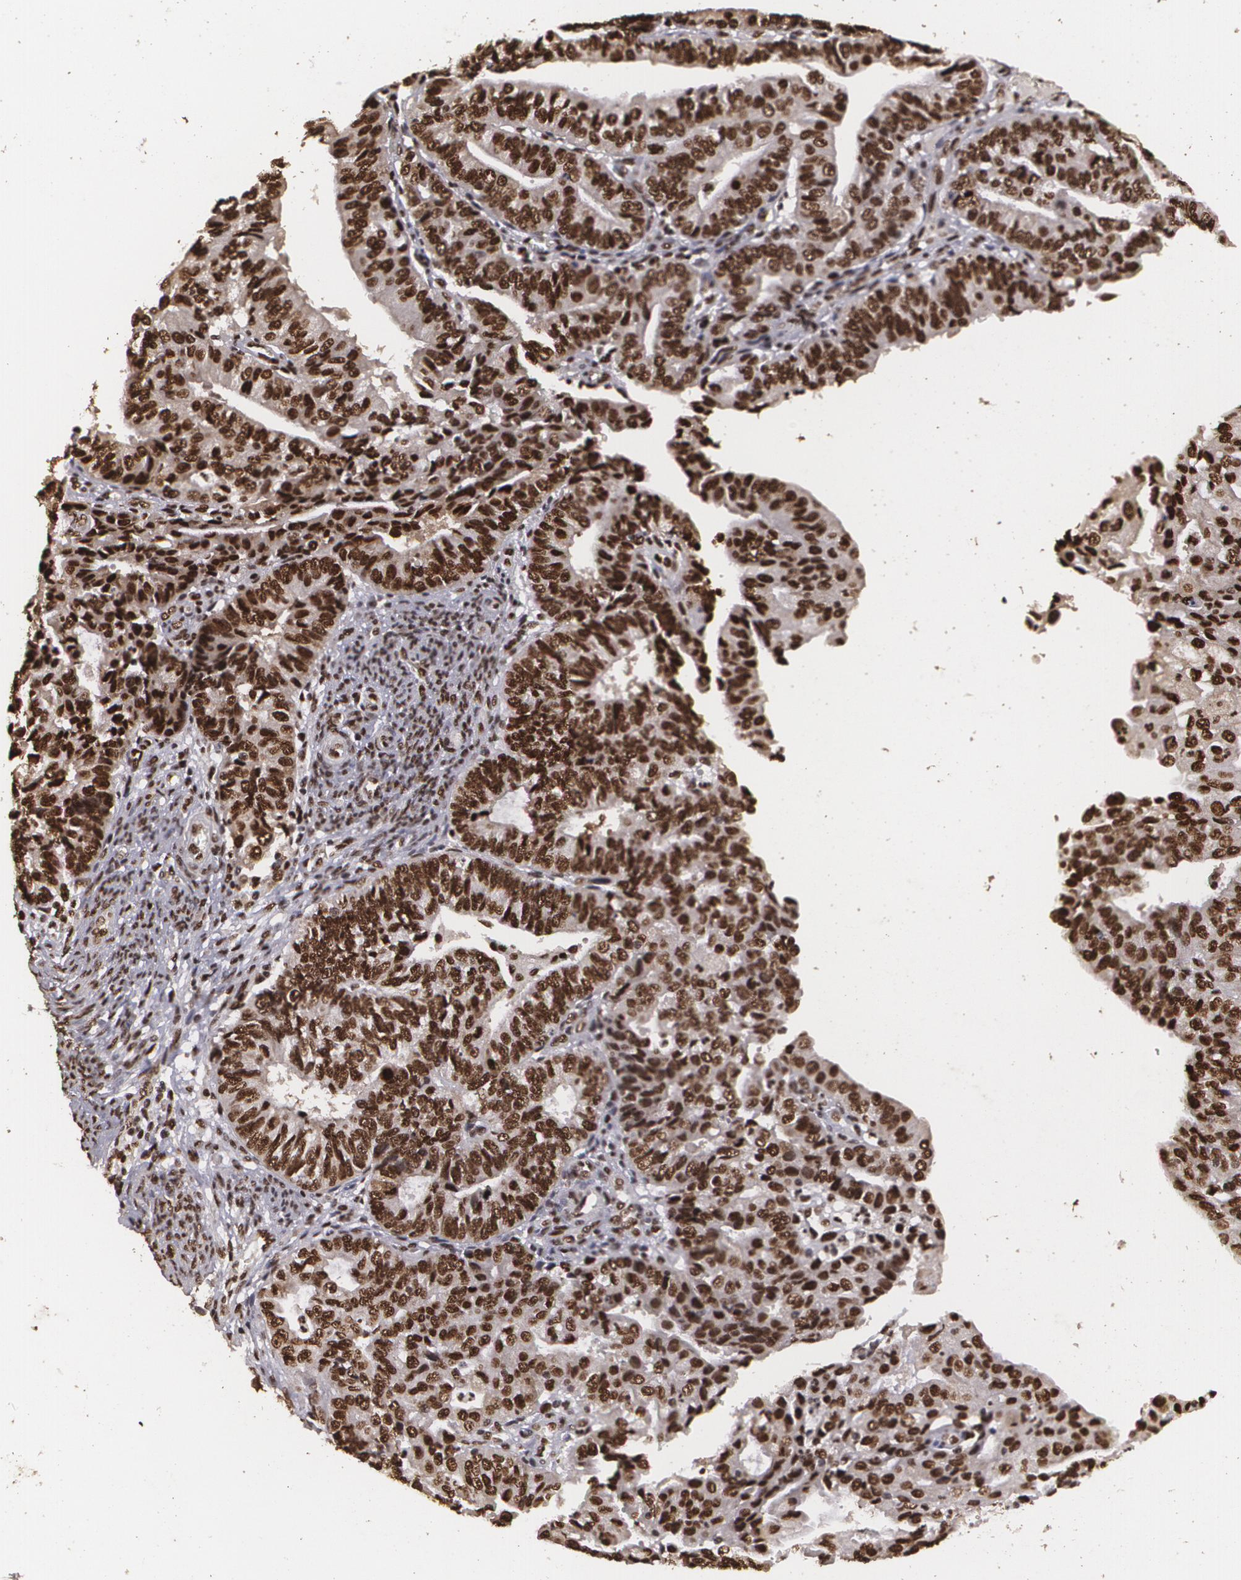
{"staining": {"intensity": "strong", "quantity": ">75%", "location": "cytoplasmic/membranous,nuclear"}, "tissue": "endometrial cancer", "cell_type": "Tumor cells", "image_type": "cancer", "snomed": [{"axis": "morphology", "description": "Adenocarcinoma, NOS"}, {"axis": "topography", "description": "Endometrium"}], "caption": "Protein analysis of endometrial cancer (adenocarcinoma) tissue displays strong cytoplasmic/membranous and nuclear expression in about >75% of tumor cells.", "gene": "RCOR1", "patient": {"sex": "female", "age": 56}}